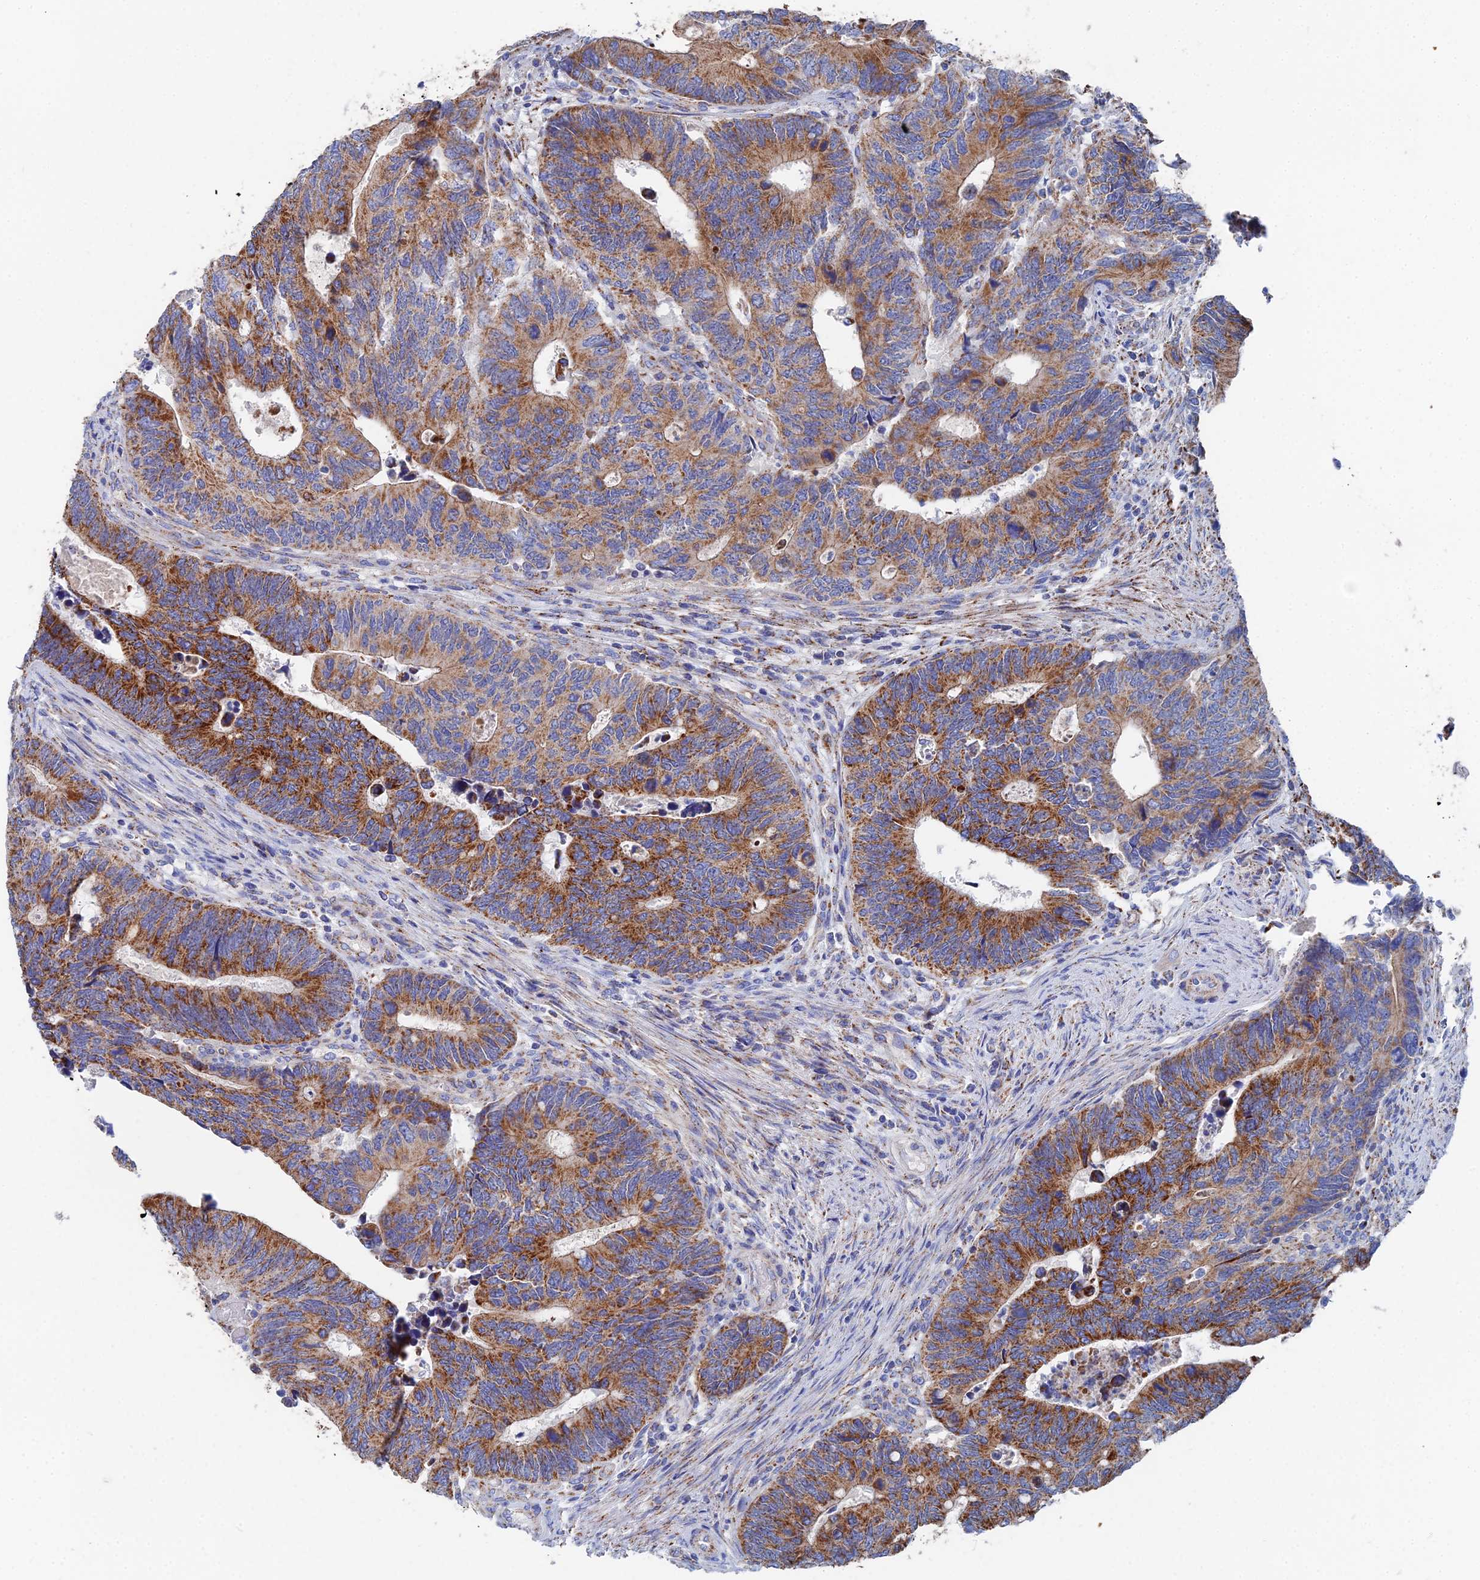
{"staining": {"intensity": "strong", "quantity": ">75%", "location": "cytoplasmic/membranous"}, "tissue": "colorectal cancer", "cell_type": "Tumor cells", "image_type": "cancer", "snomed": [{"axis": "morphology", "description": "Adenocarcinoma, NOS"}, {"axis": "topography", "description": "Colon"}], "caption": "High-power microscopy captured an immunohistochemistry (IHC) micrograph of colorectal adenocarcinoma, revealing strong cytoplasmic/membranous positivity in about >75% of tumor cells.", "gene": "IFT80", "patient": {"sex": "male", "age": 87}}